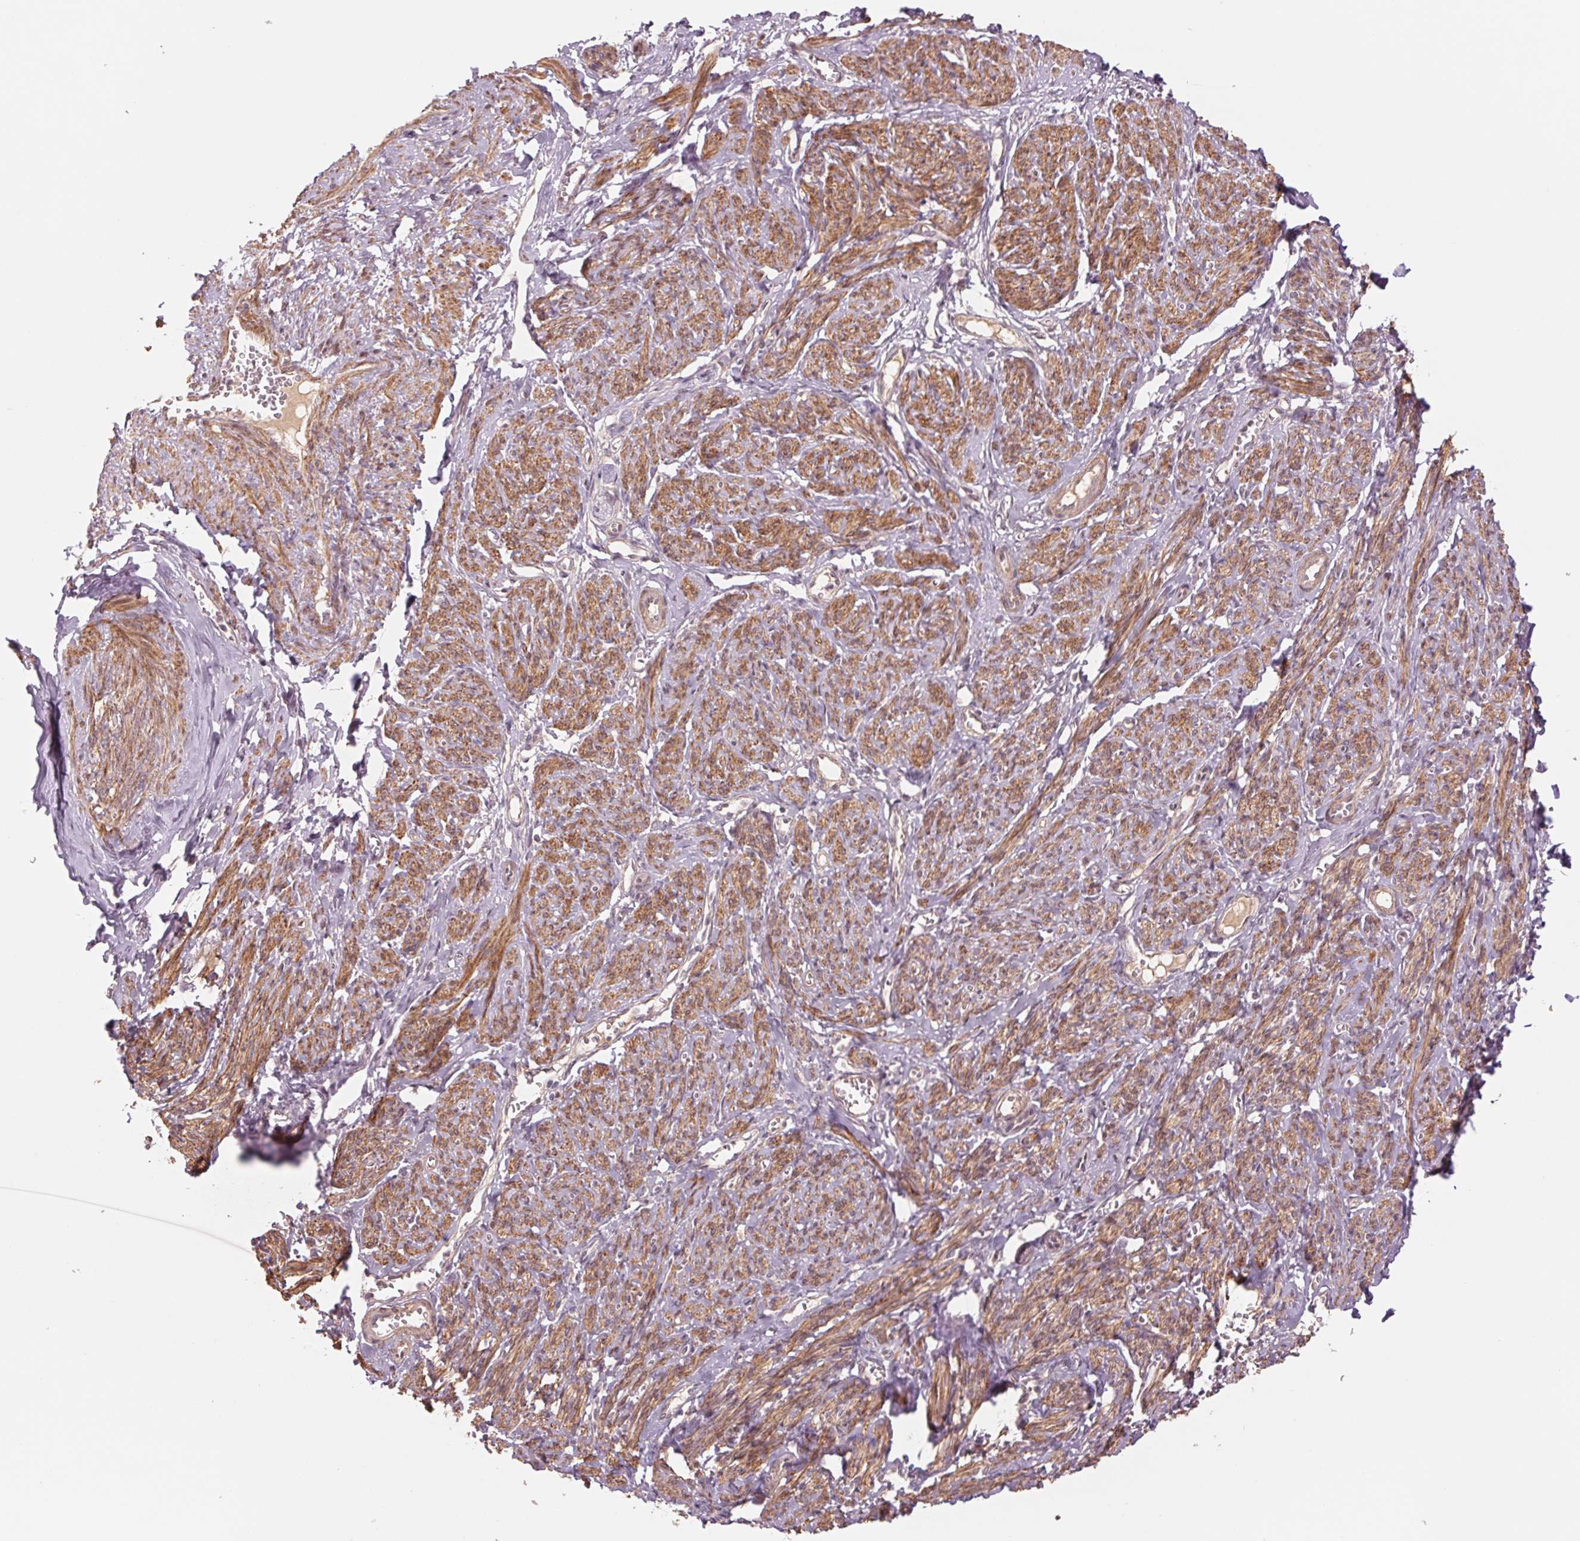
{"staining": {"intensity": "moderate", "quantity": ">75%", "location": "cytoplasmic/membranous"}, "tissue": "smooth muscle", "cell_type": "Smooth muscle cells", "image_type": "normal", "snomed": [{"axis": "morphology", "description": "Normal tissue, NOS"}, {"axis": "topography", "description": "Smooth muscle"}], "caption": "This histopathology image displays IHC staining of unremarkable smooth muscle, with medium moderate cytoplasmic/membranous positivity in about >75% of smooth muscle cells.", "gene": "PPIAL4A", "patient": {"sex": "female", "age": 65}}